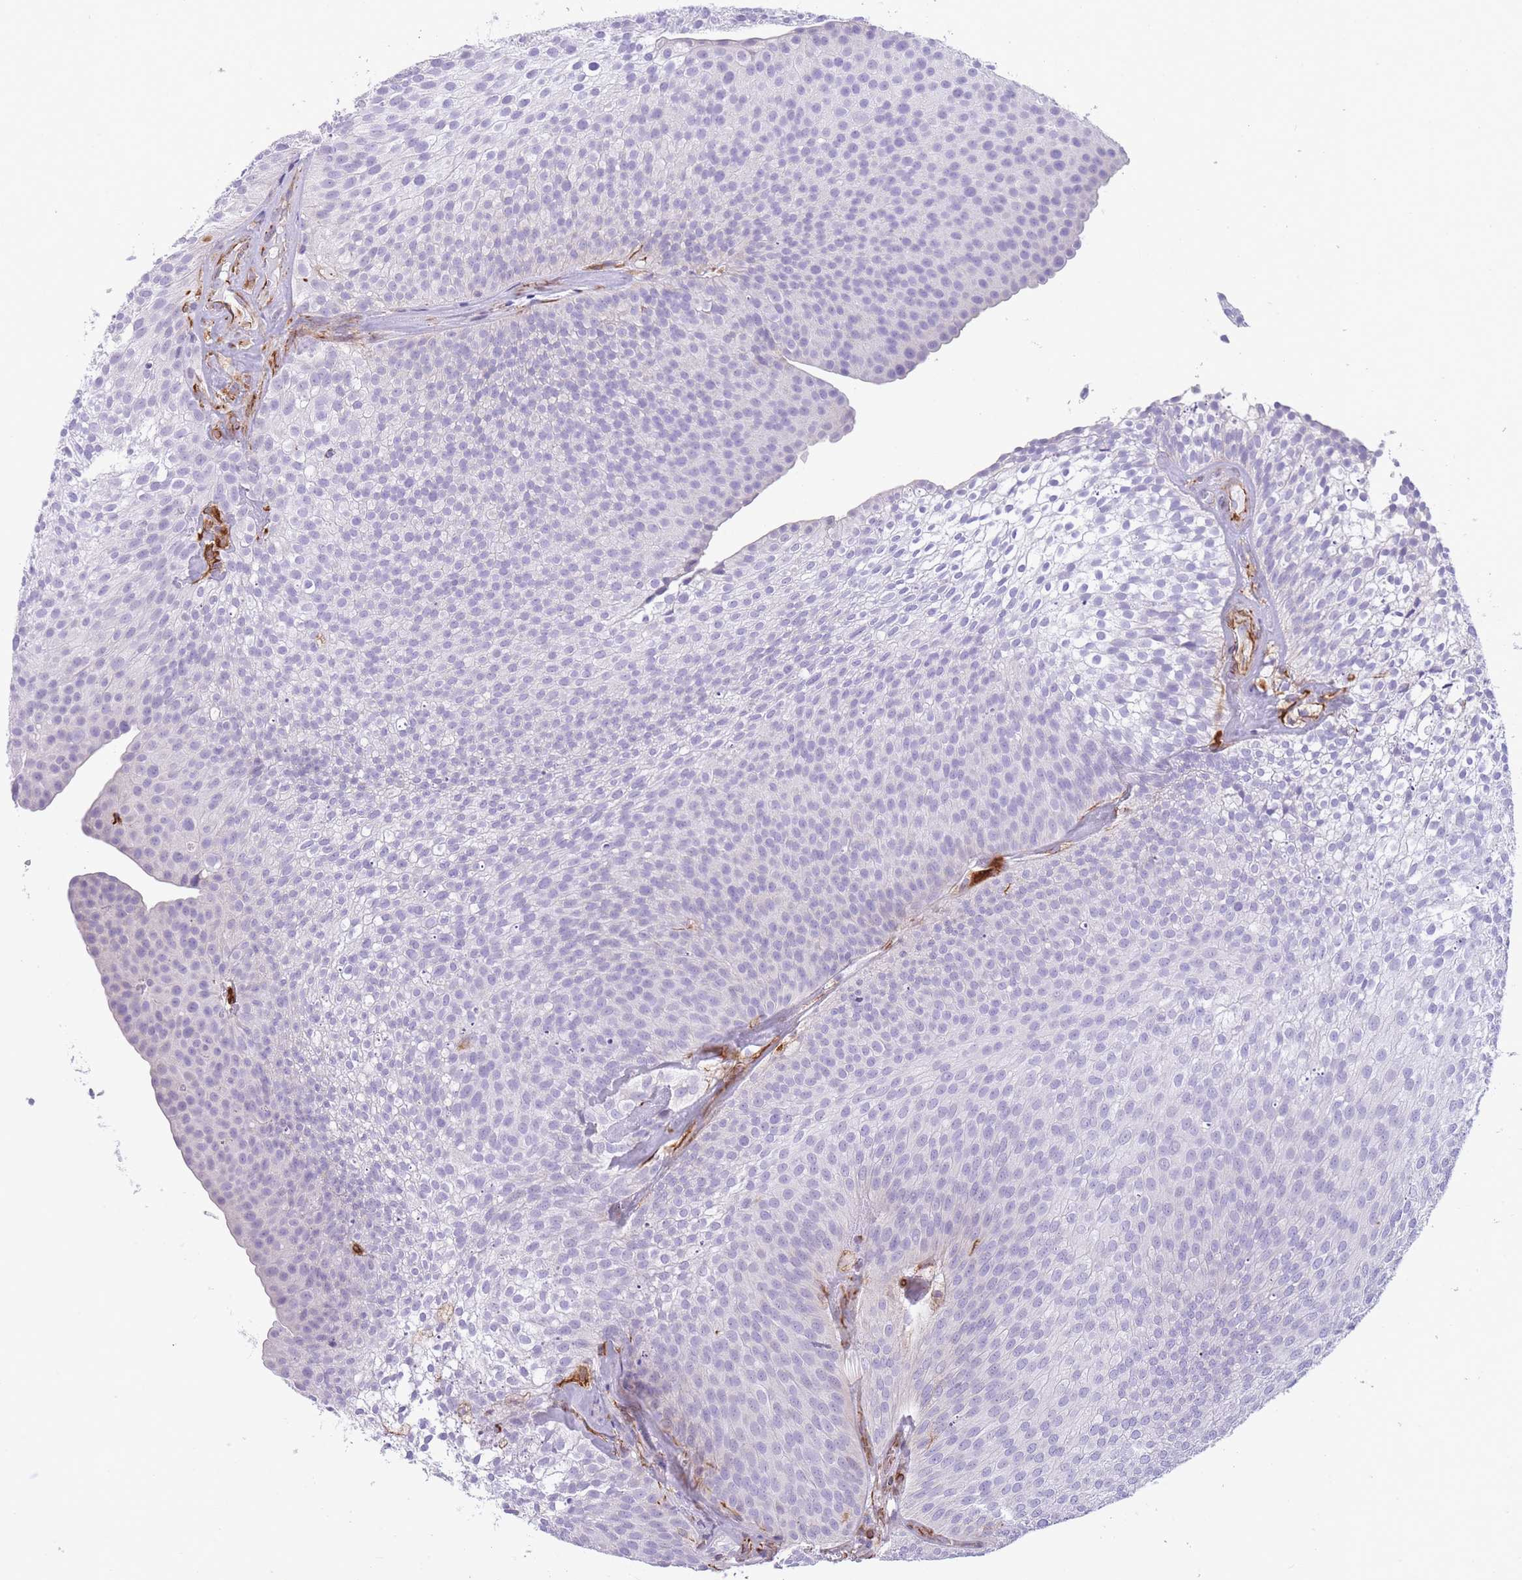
{"staining": {"intensity": "negative", "quantity": "none", "location": "none"}, "tissue": "urothelial cancer", "cell_type": "Tumor cells", "image_type": "cancer", "snomed": [{"axis": "morphology", "description": "Urothelial carcinoma, Low grade"}, {"axis": "topography", "description": "Urinary bladder"}], "caption": "Immunohistochemical staining of urothelial carcinoma (low-grade) reveals no significant positivity in tumor cells. The staining was performed using DAB (3,3'-diaminobenzidine) to visualize the protein expression in brown, while the nuclei were stained in blue with hematoxylin (Magnification: 20x).", "gene": "PTCD1", "patient": {"sex": "male", "age": 91}}